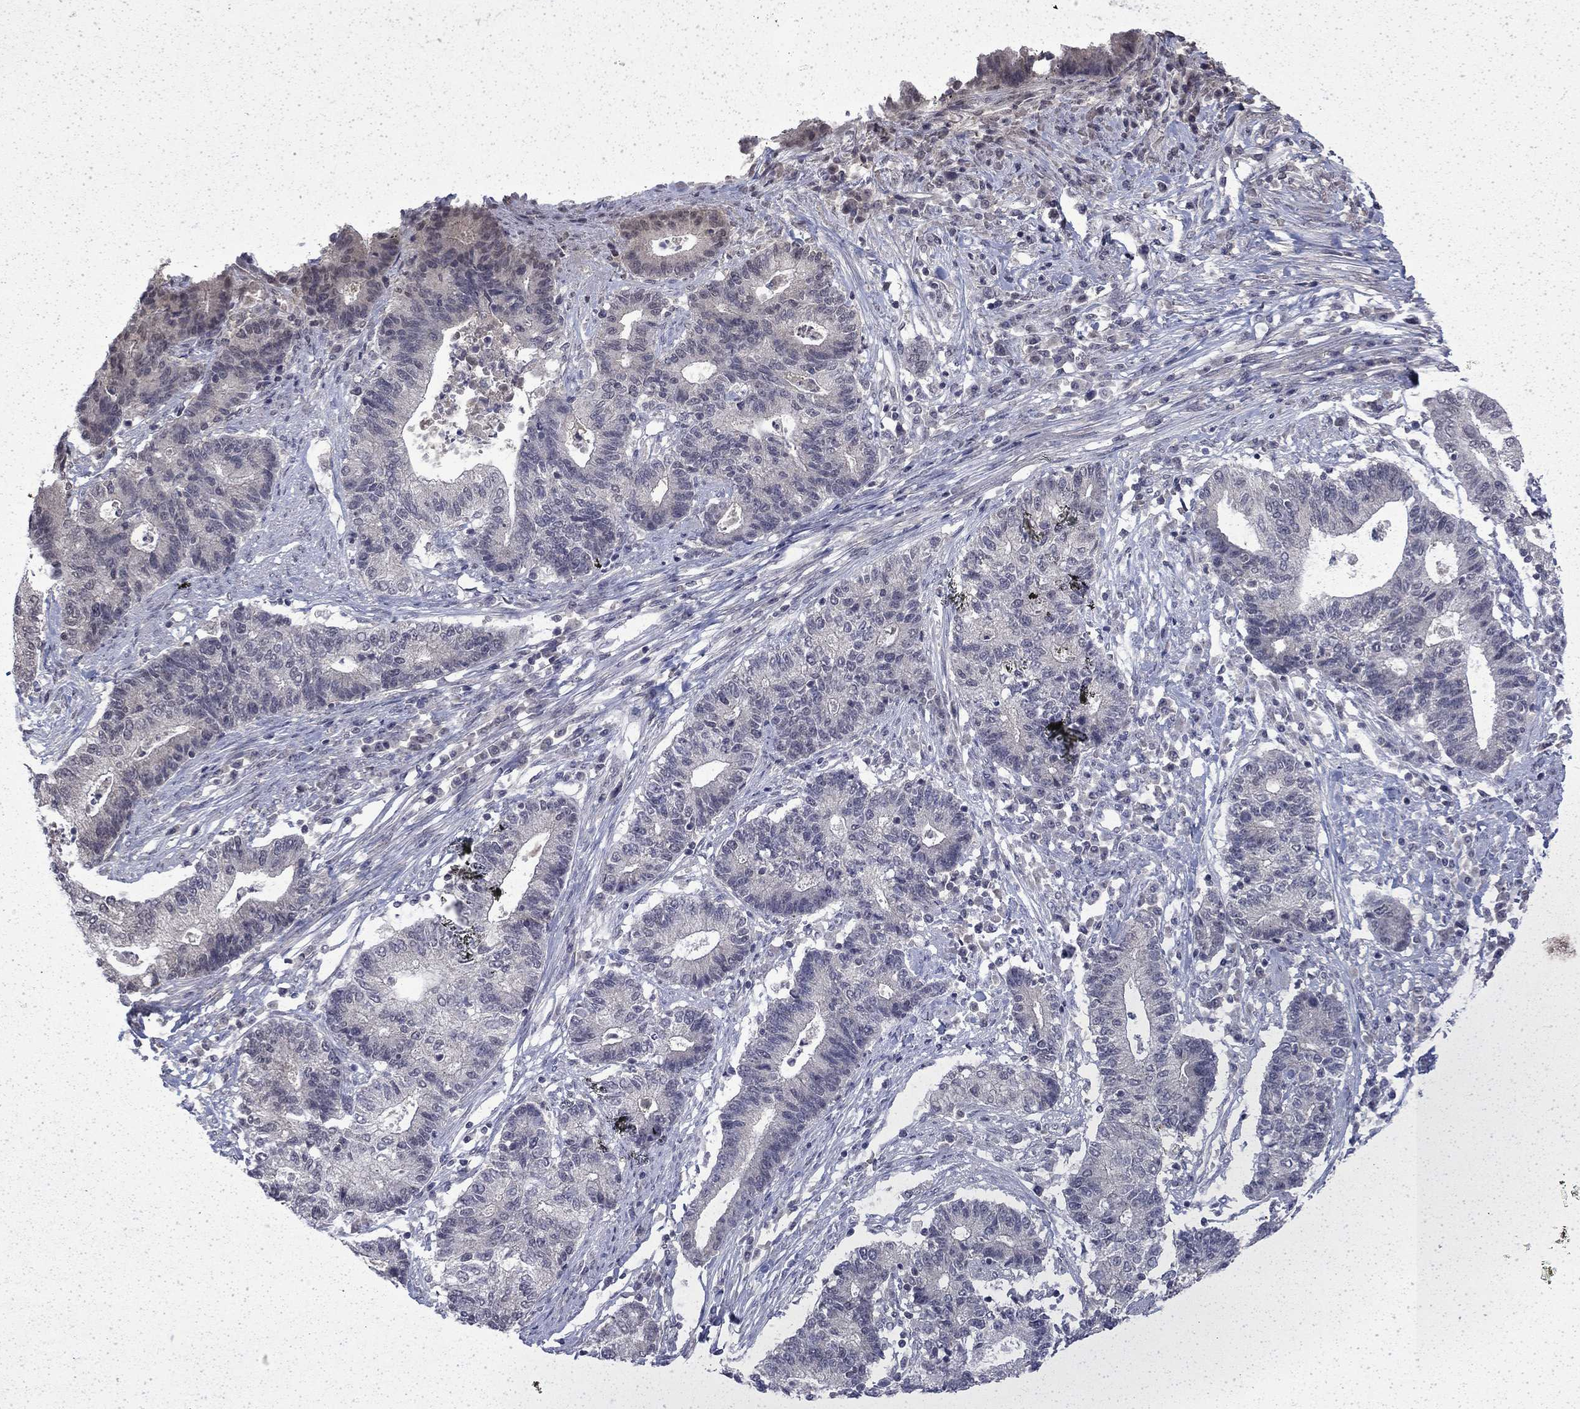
{"staining": {"intensity": "negative", "quantity": "none", "location": "none"}, "tissue": "endometrial cancer", "cell_type": "Tumor cells", "image_type": "cancer", "snomed": [{"axis": "morphology", "description": "Adenocarcinoma, NOS"}, {"axis": "topography", "description": "Uterus"}, {"axis": "topography", "description": "Endometrium"}], "caption": "The immunohistochemistry photomicrograph has no significant positivity in tumor cells of endometrial cancer (adenocarcinoma) tissue.", "gene": "CHAT", "patient": {"sex": "female", "age": 54}}